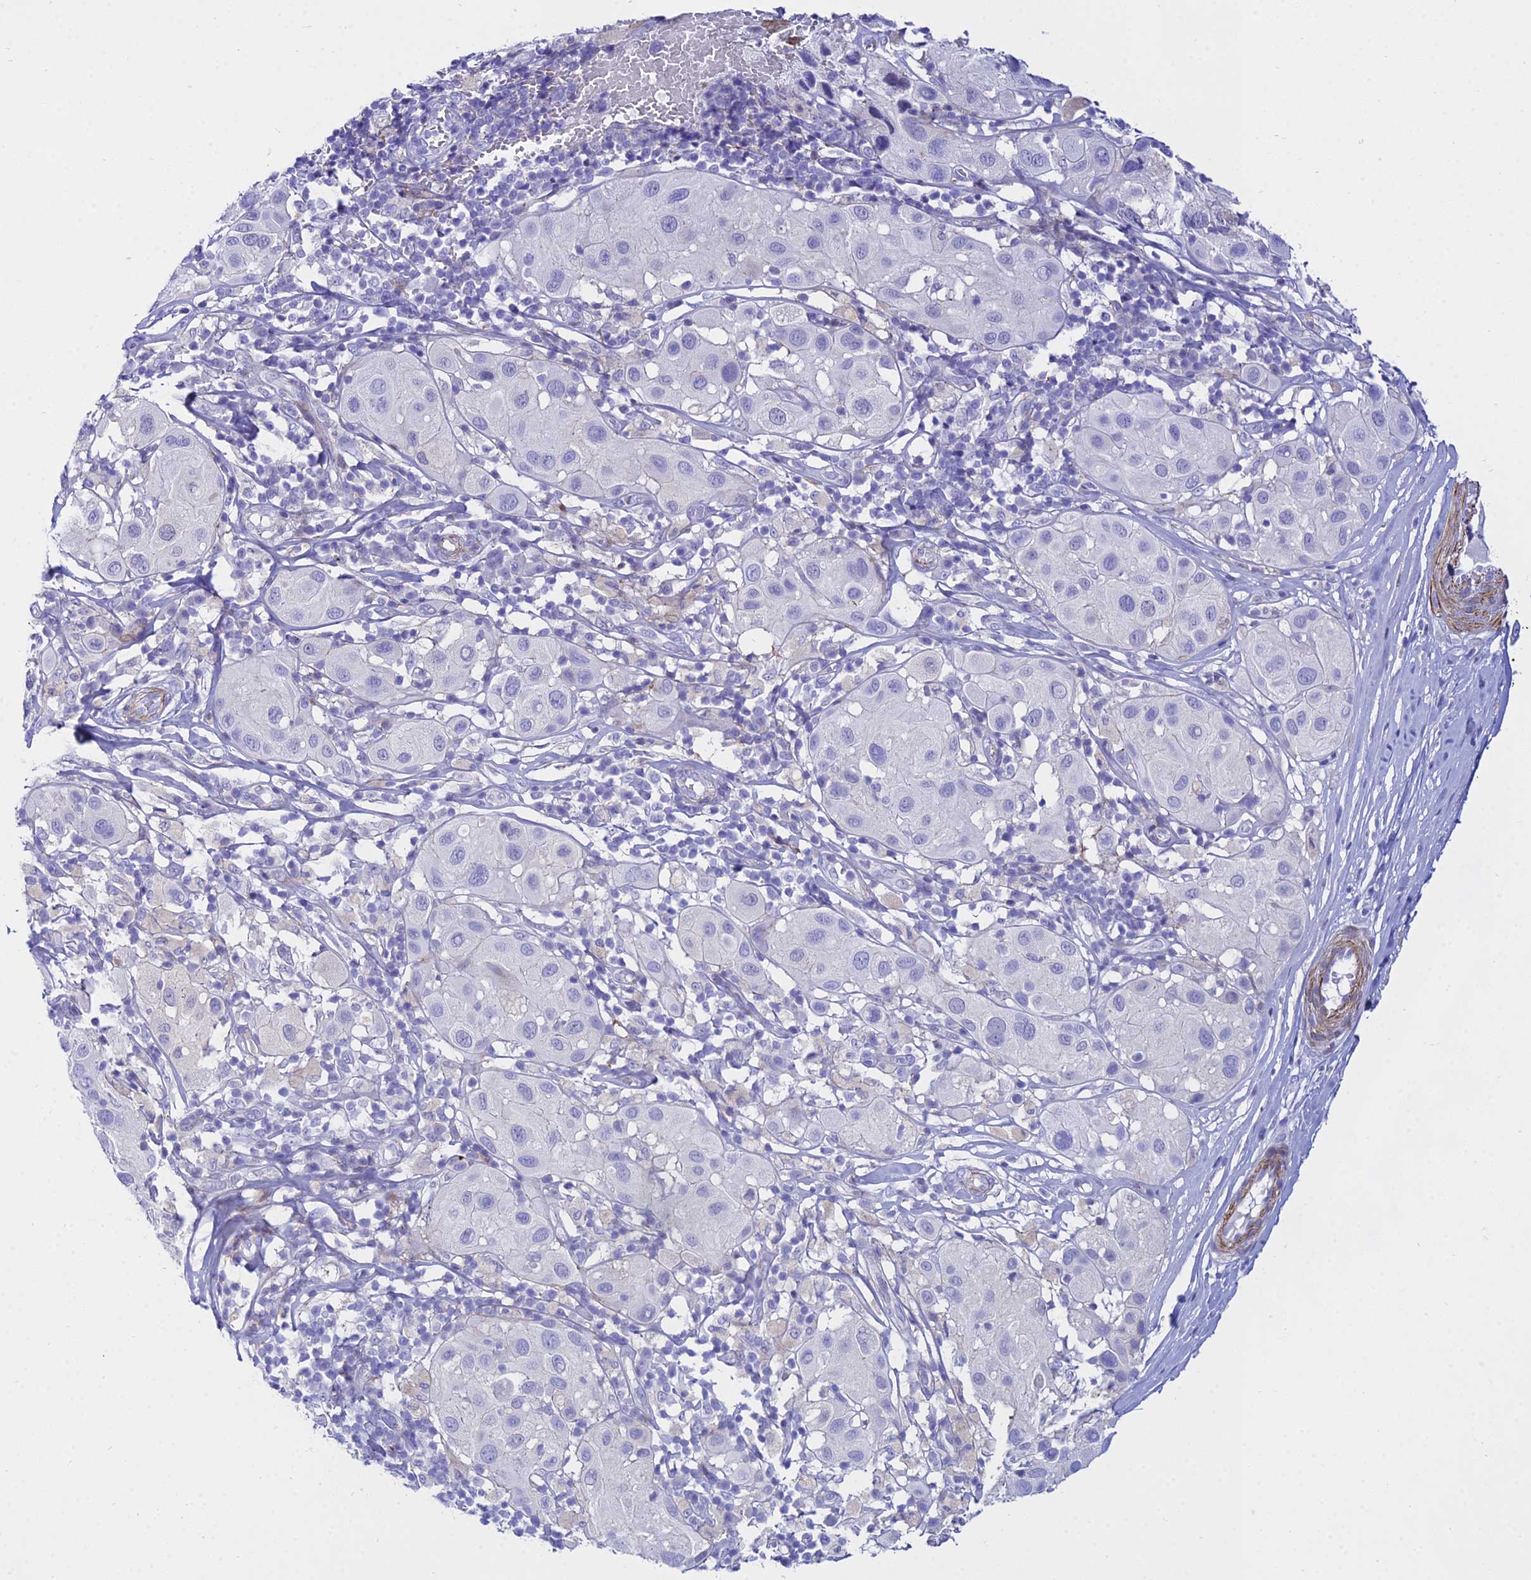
{"staining": {"intensity": "negative", "quantity": "none", "location": "none"}, "tissue": "melanoma", "cell_type": "Tumor cells", "image_type": "cancer", "snomed": [{"axis": "morphology", "description": "Malignant melanoma, Metastatic site"}, {"axis": "topography", "description": "Skin"}], "caption": "Tumor cells are negative for protein expression in human melanoma.", "gene": "DLX1", "patient": {"sex": "male", "age": 41}}